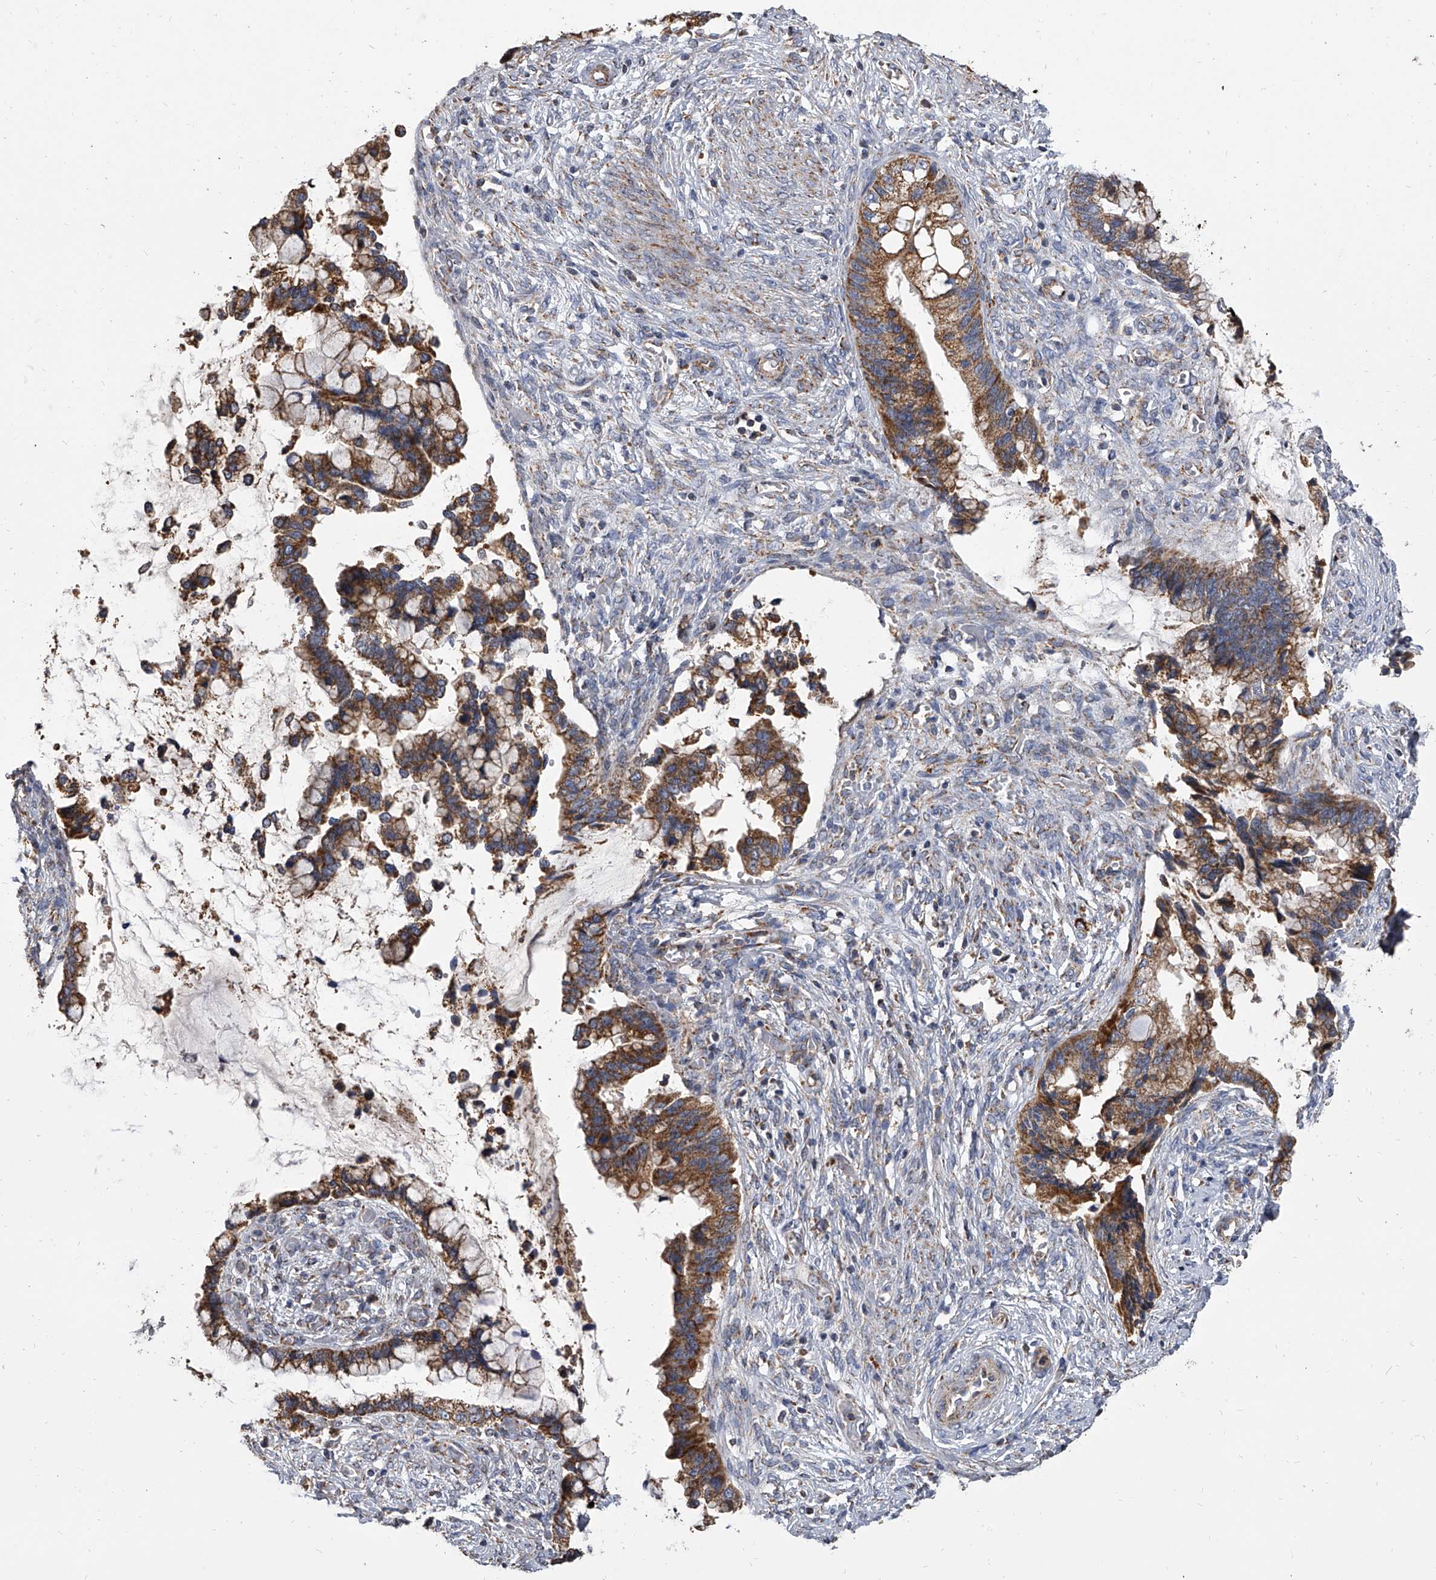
{"staining": {"intensity": "strong", "quantity": ">75%", "location": "cytoplasmic/membranous"}, "tissue": "cervical cancer", "cell_type": "Tumor cells", "image_type": "cancer", "snomed": [{"axis": "morphology", "description": "Adenocarcinoma, NOS"}, {"axis": "topography", "description": "Cervix"}], "caption": "This micrograph exhibits immunohistochemistry staining of cervical adenocarcinoma, with high strong cytoplasmic/membranous expression in approximately >75% of tumor cells.", "gene": "MRPL28", "patient": {"sex": "female", "age": 44}}